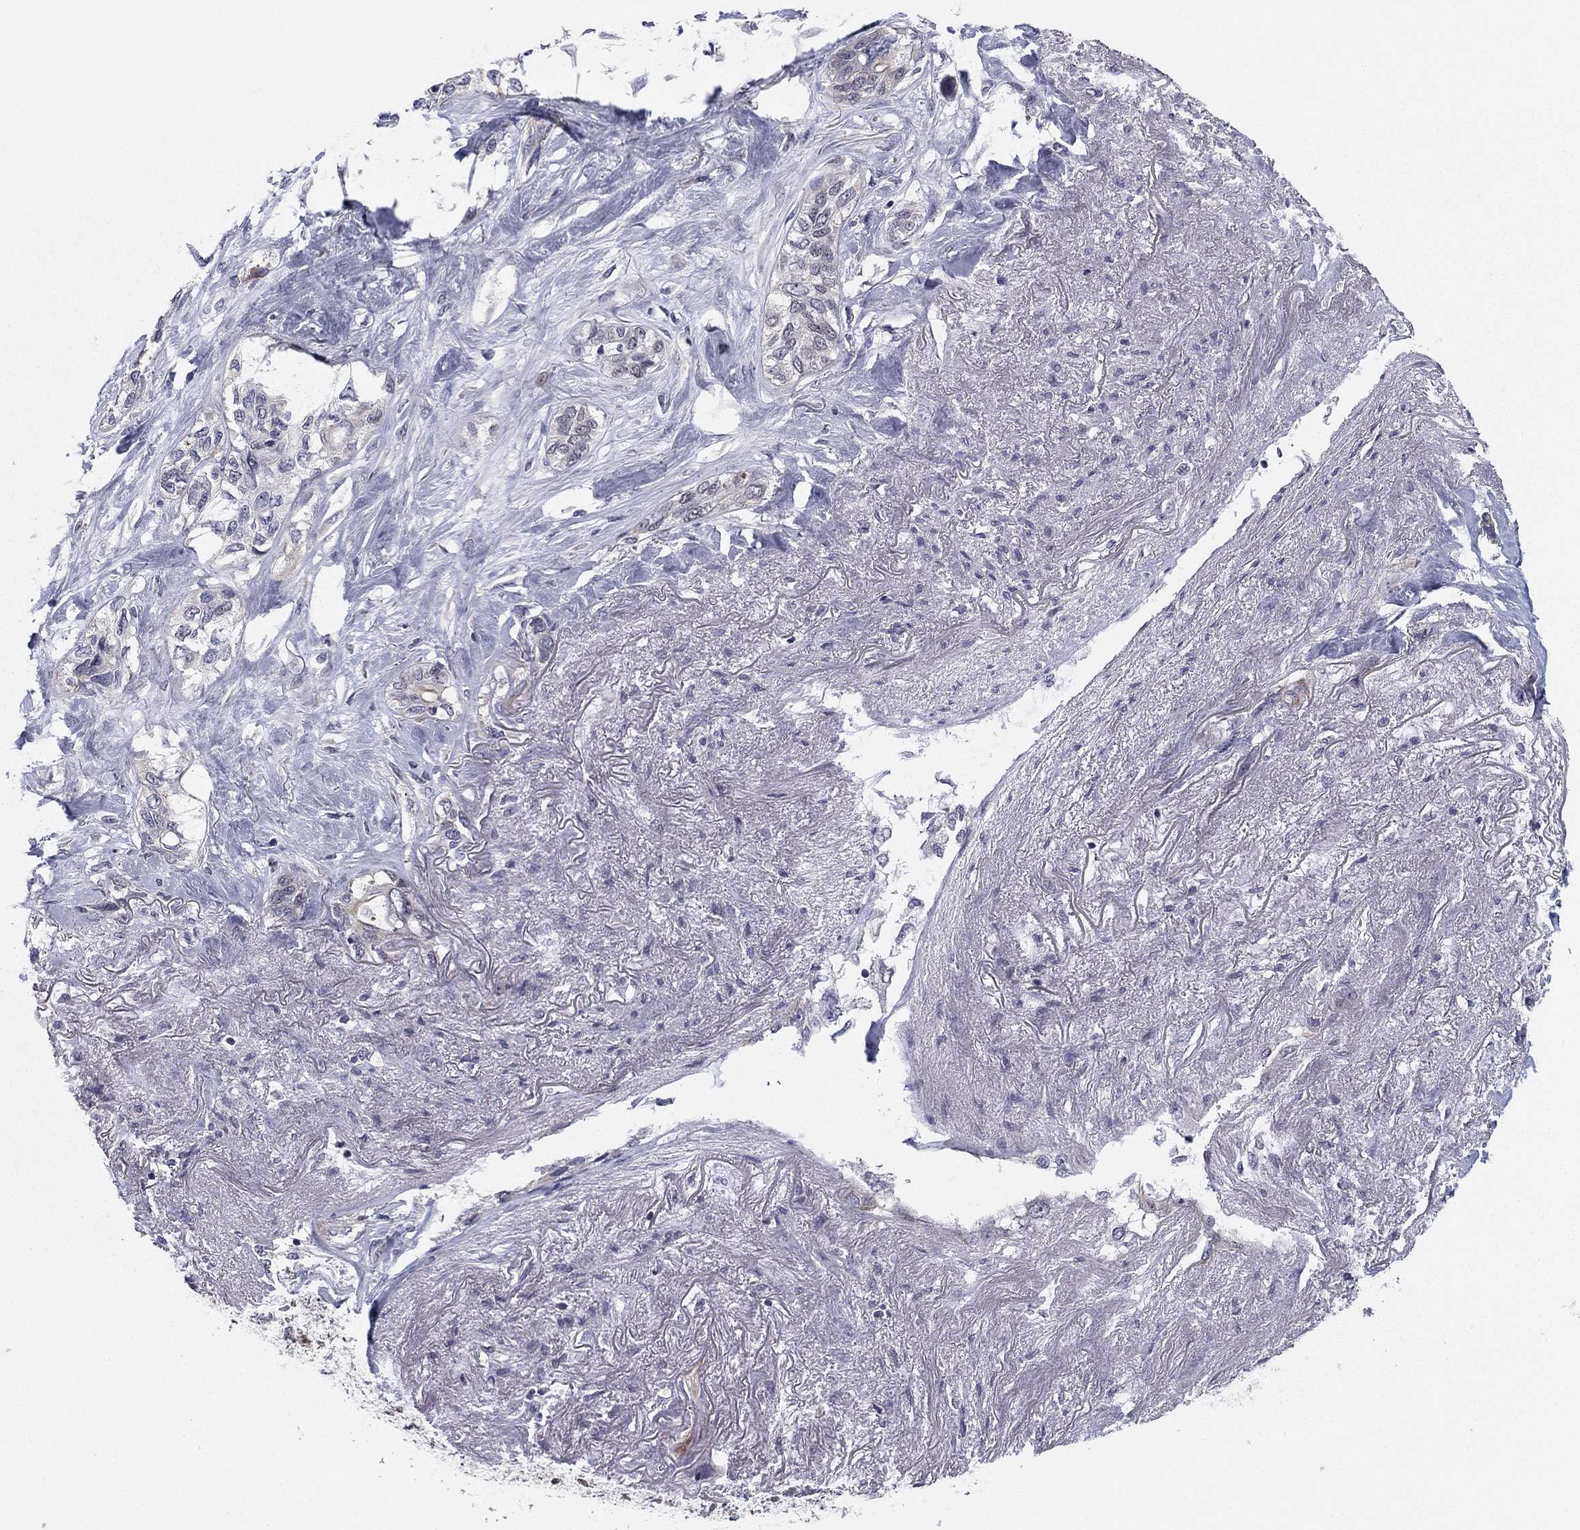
{"staining": {"intensity": "negative", "quantity": "none", "location": "none"}, "tissue": "lung cancer", "cell_type": "Tumor cells", "image_type": "cancer", "snomed": [{"axis": "morphology", "description": "Squamous cell carcinoma, NOS"}, {"axis": "topography", "description": "Lung"}], "caption": "Protein analysis of lung cancer demonstrates no significant staining in tumor cells. The staining was performed using DAB (3,3'-diaminobenzidine) to visualize the protein expression in brown, while the nuclei were stained in blue with hematoxylin (Magnification: 20x).", "gene": "BCL11A", "patient": {"sex": "female", "age": 70}}